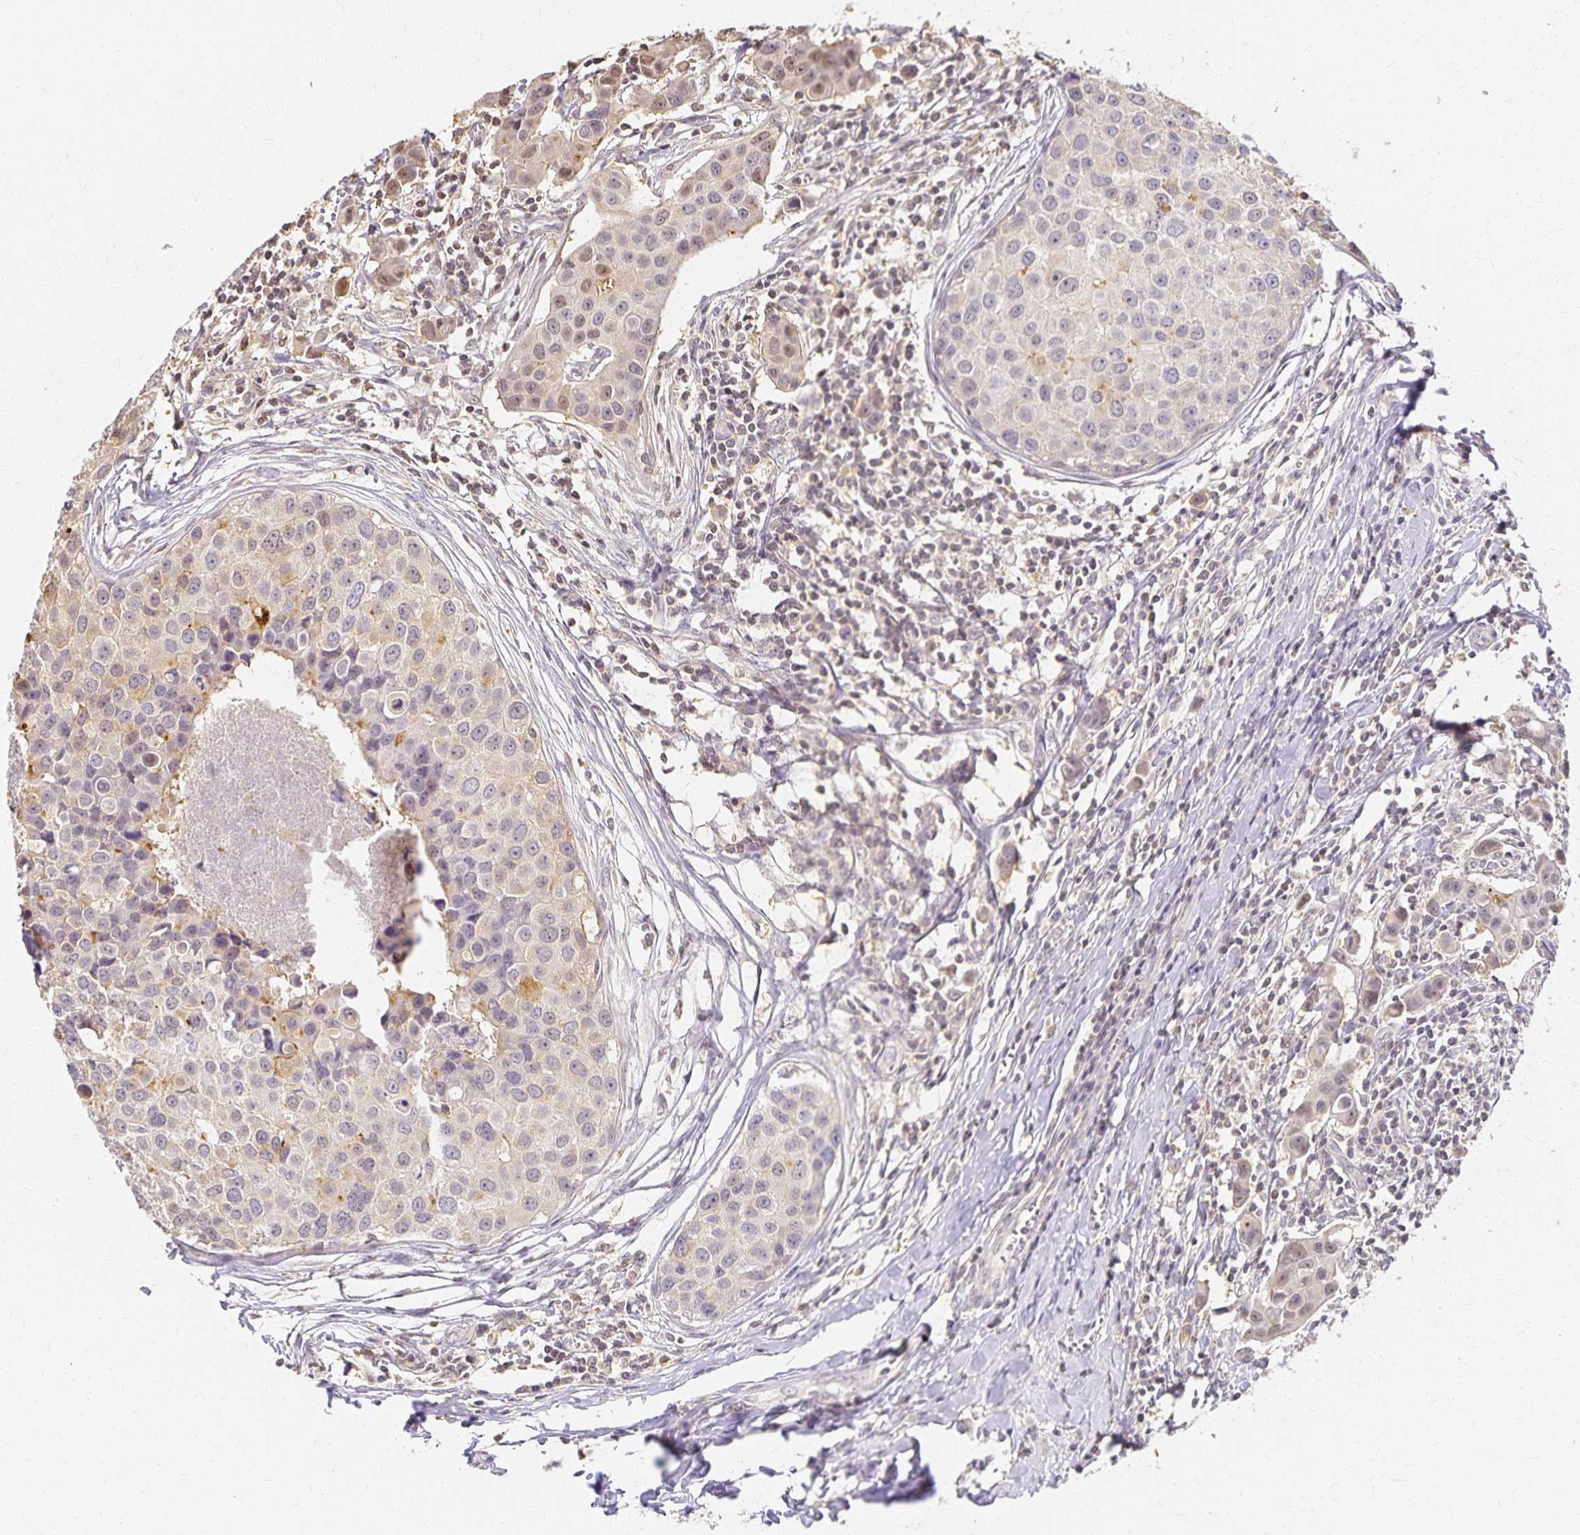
{"staining": {"intensity": "weak", "quantity": "25%-75%", "location": "cytoplasmic/membranous,nuclear"}, "tissue": "breast cancer", "cell_type": "Tumor cells", "image_type": "cancer", "snomed": [{"axis": "morphology", "description": "Duct carcinoma"}, {"axis": "topography", "description": "Breast"}], "caption": "A histopathology image of intraductal carcinoma (breast) stained for a protein displays weak cytoplasmic/membranous and nuclear brown staining in tumor cells.", "gene": "AZGP1", "patient": {"sex": "female", "age": 24}}